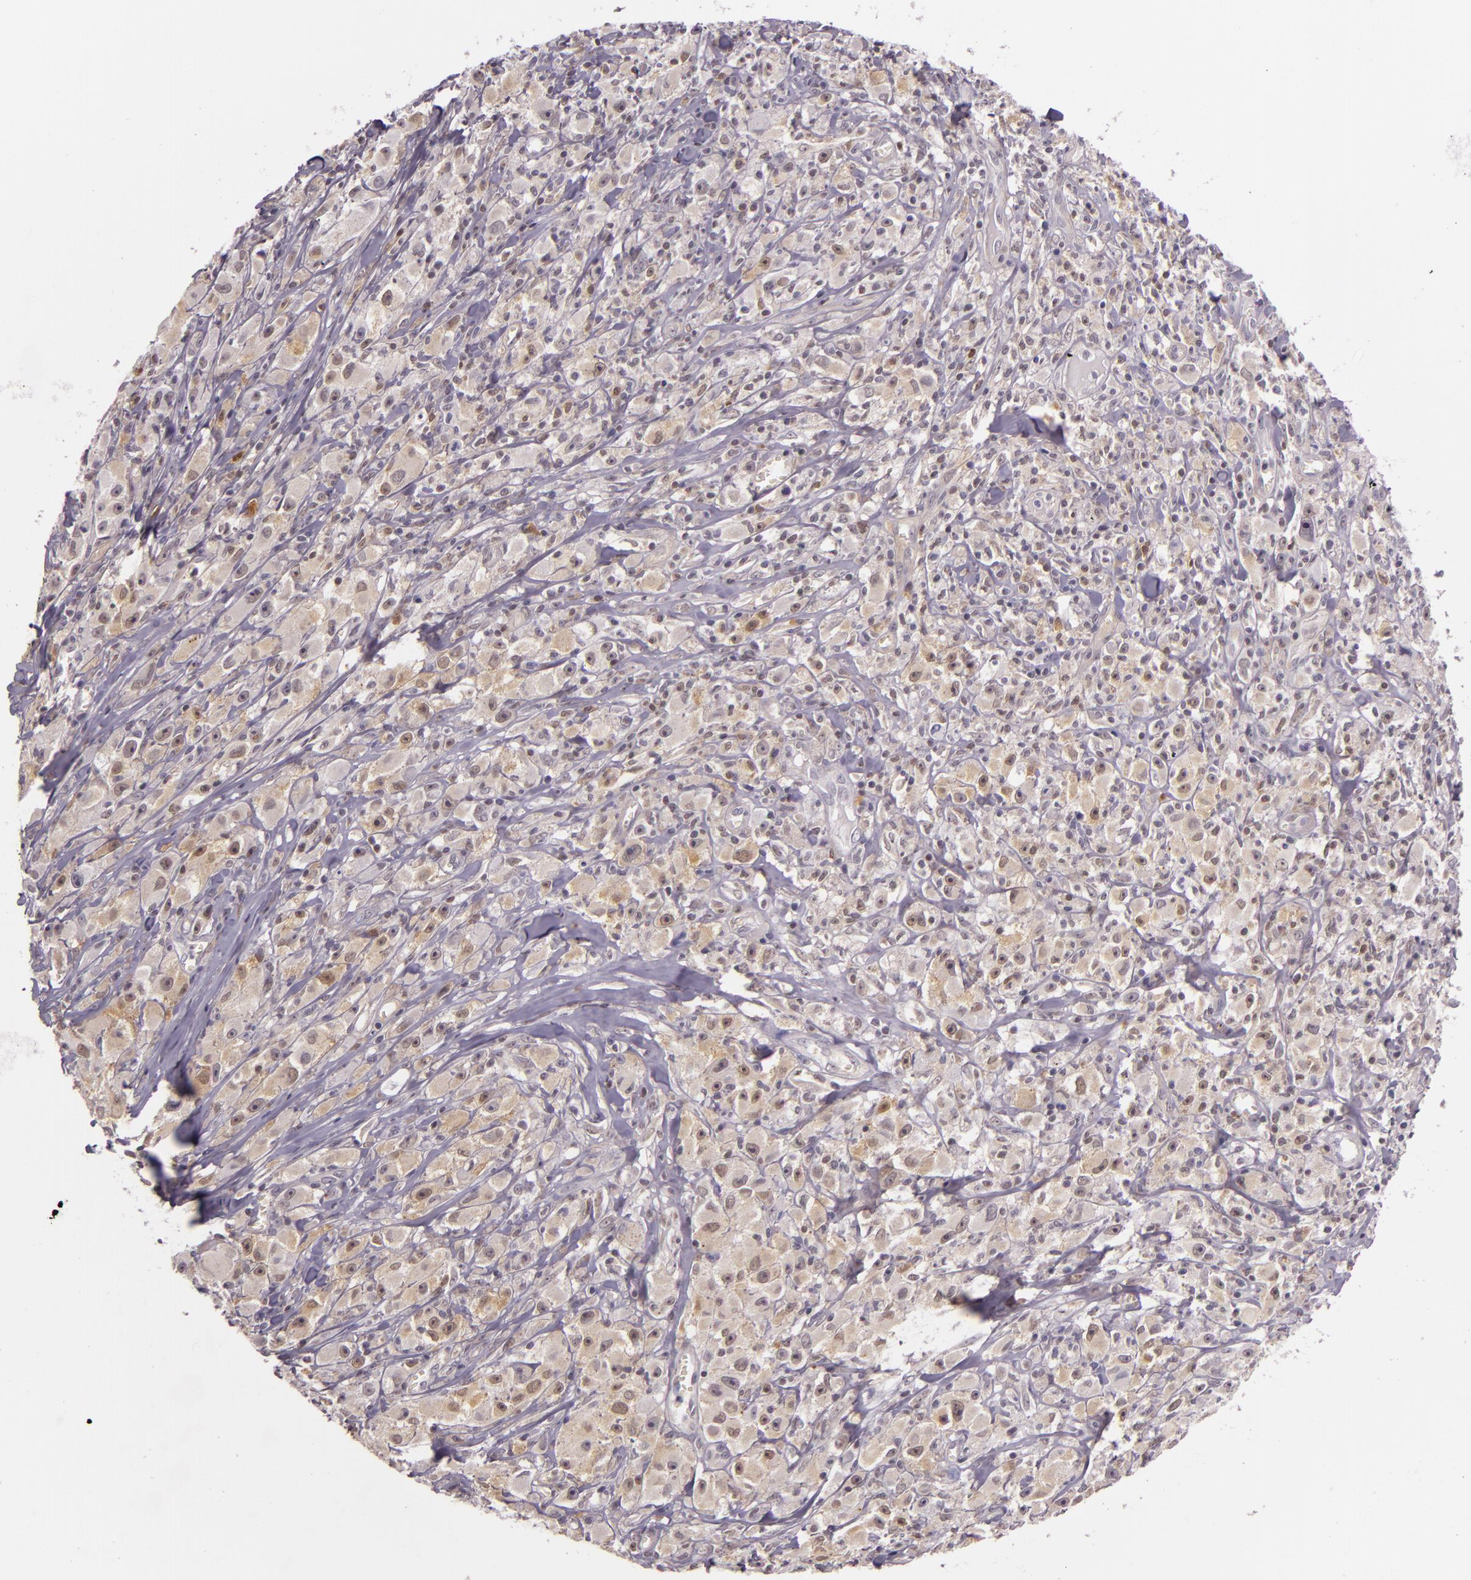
{"staining": {"intensity": "moderate", "quantity": "25%-75%", "location": "cytoplasmic/membranous,nuclear"}, "tissue": "melanoma", "cell_type": "Tumor cells", "image_type": "cancer", "snomed": [{"axis": "morphology", "description": "Malignant melanoma, NOS"}, {"axis": "topography", "description": "Skin"}], "caption": "IHC histopathology image of human melanoma stained for a protein (brown), which displays medium levels of moderate cytoplasmic/membranous and nuclear expression in about 25%-75% of tumor cells.", "gene": "HSPA8", "patient": {"sex": "male", "age": 56}}